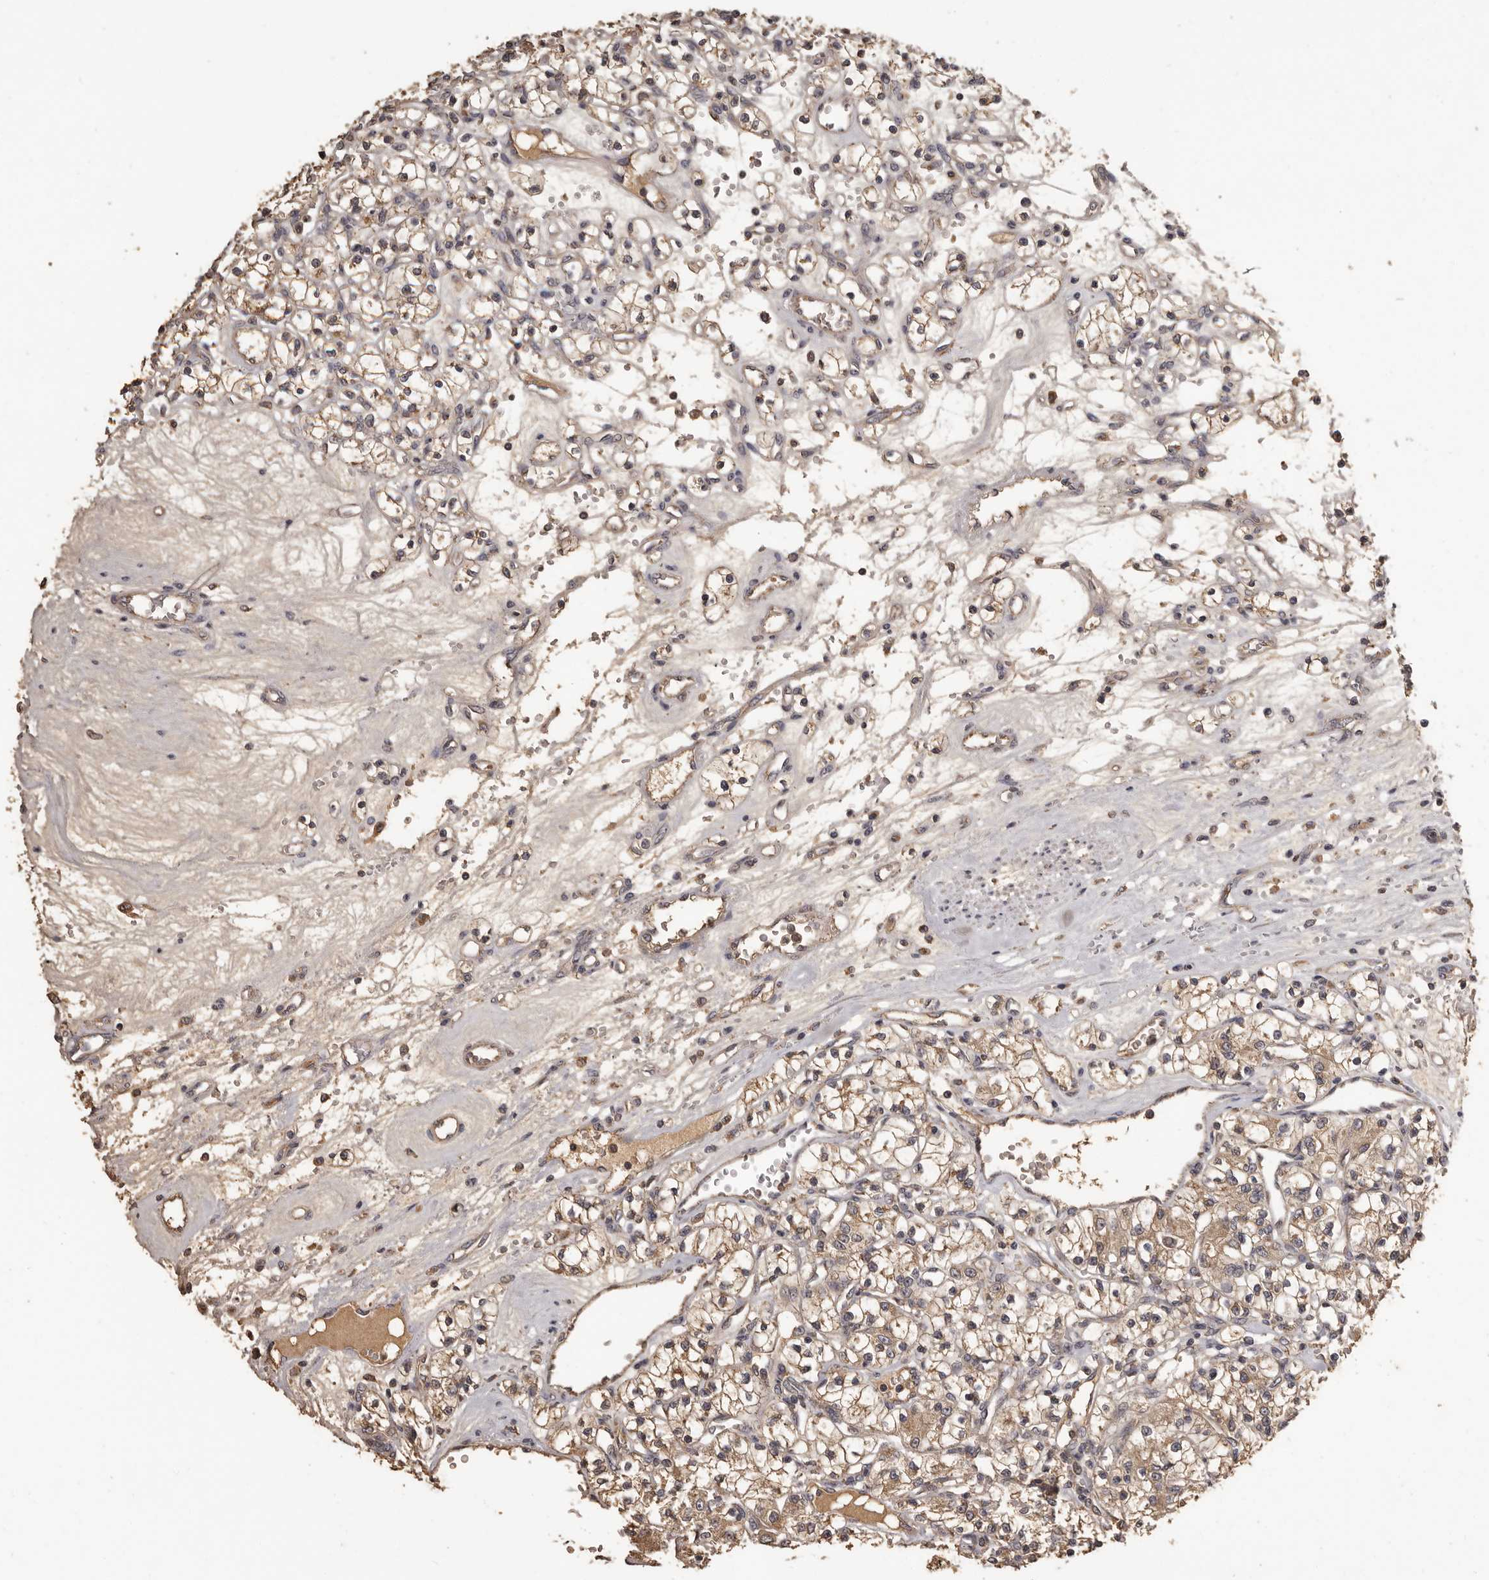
{"staining": {"intensity": "moderate", "quantity": ">75%", "location": "cytoplasmic/membranous"}, "tissue": "renal cancer", "cell_type": "Tumor cells", "image_type": "cancer", "snomed": [{"axis": "morphology", "description": "Adenocarcinoma, NOS"}, {"axis": "topography", "description": "Kidney"}], "caption": "Tumor cells display medium levels of moderate cytoplasmic/membranous staining in approximately >75% of cells in human renal cancer (adenocarcinoma).", "gene": "MGAT5", "patient": {"sex": "female", "age": 59}}